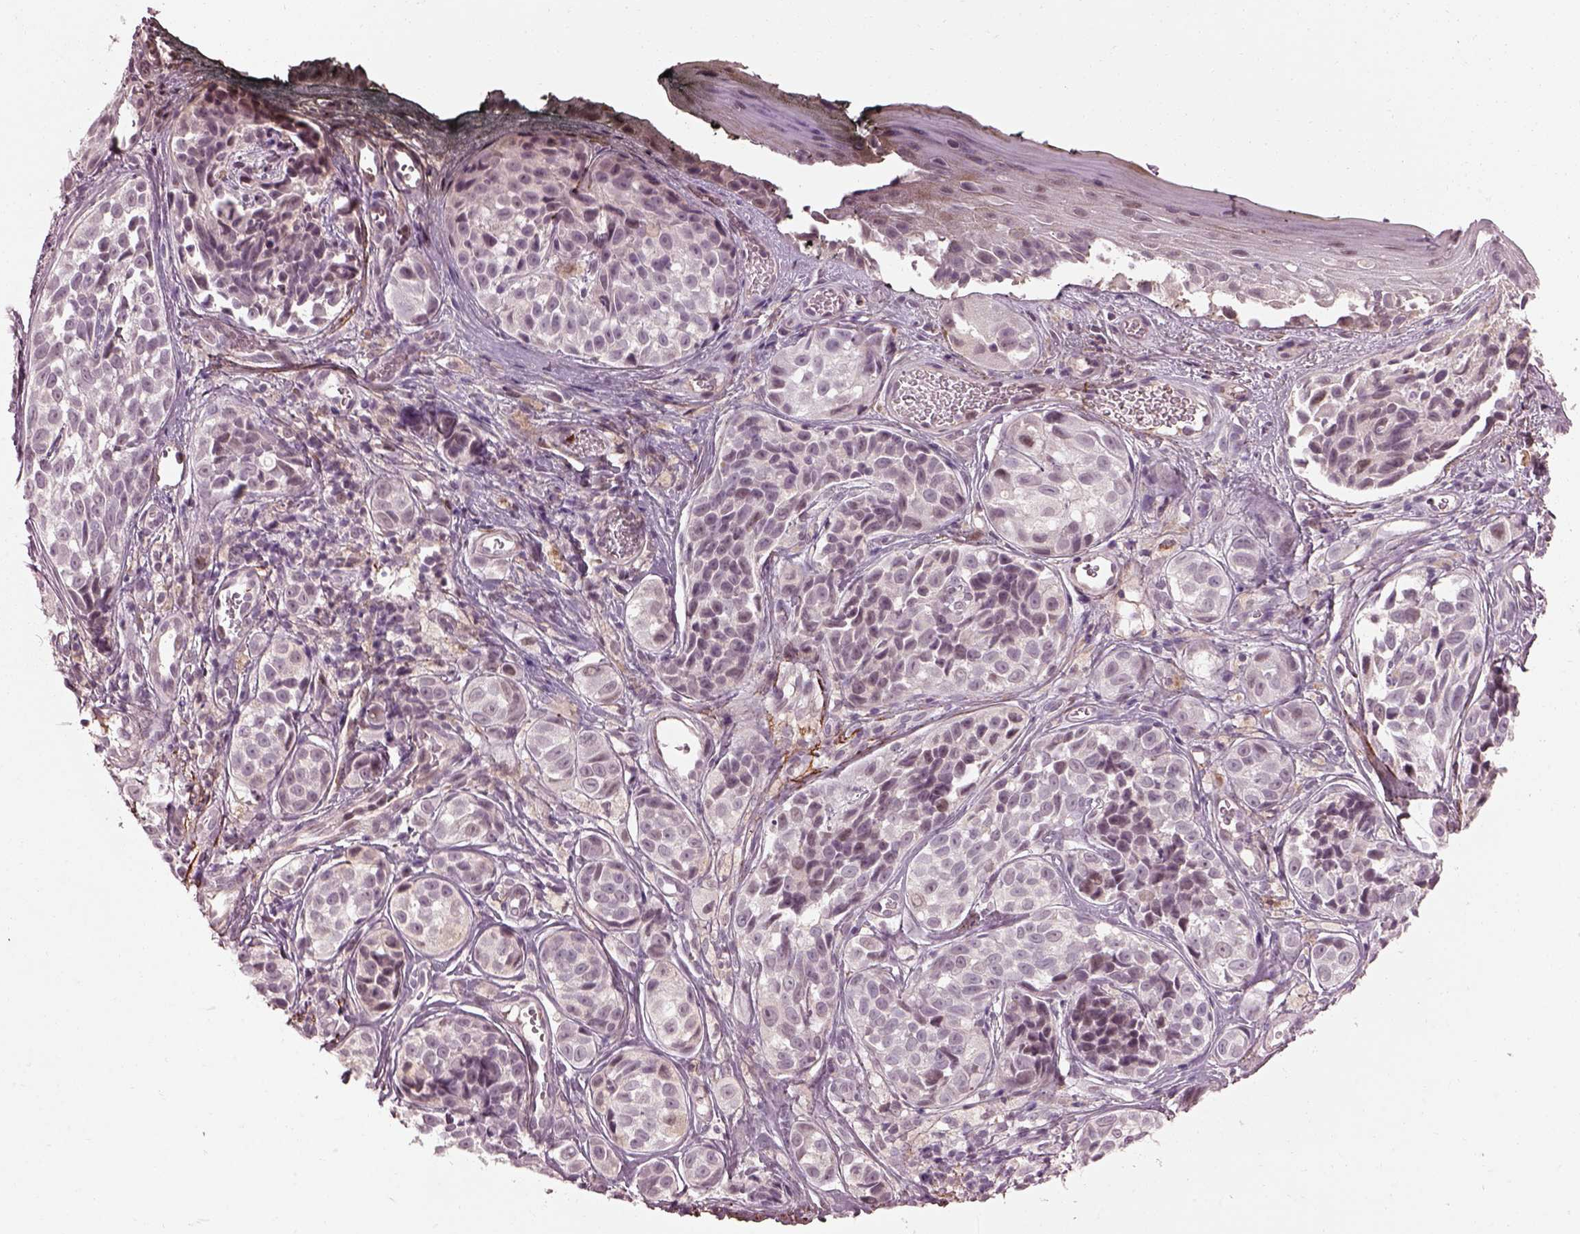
{"staining": {"intensity": "negative", "quantity": "none", "location": "none"}, "tissue": "melanoma", "cell_type": "Tumor cells", "image_type": "cancer", "snomed": [{"axis": "morphology", "description": "Malignant melanoma, NOS"}, {"axis": "topography", "description": "Skin"}], "caption": "This is an immunohistochemistry (IHC) image of malignant melanoma. There is no expression in tumor cells.", "gene": "EFEMP1", "patient": {"sex": "male", "age": 48}}